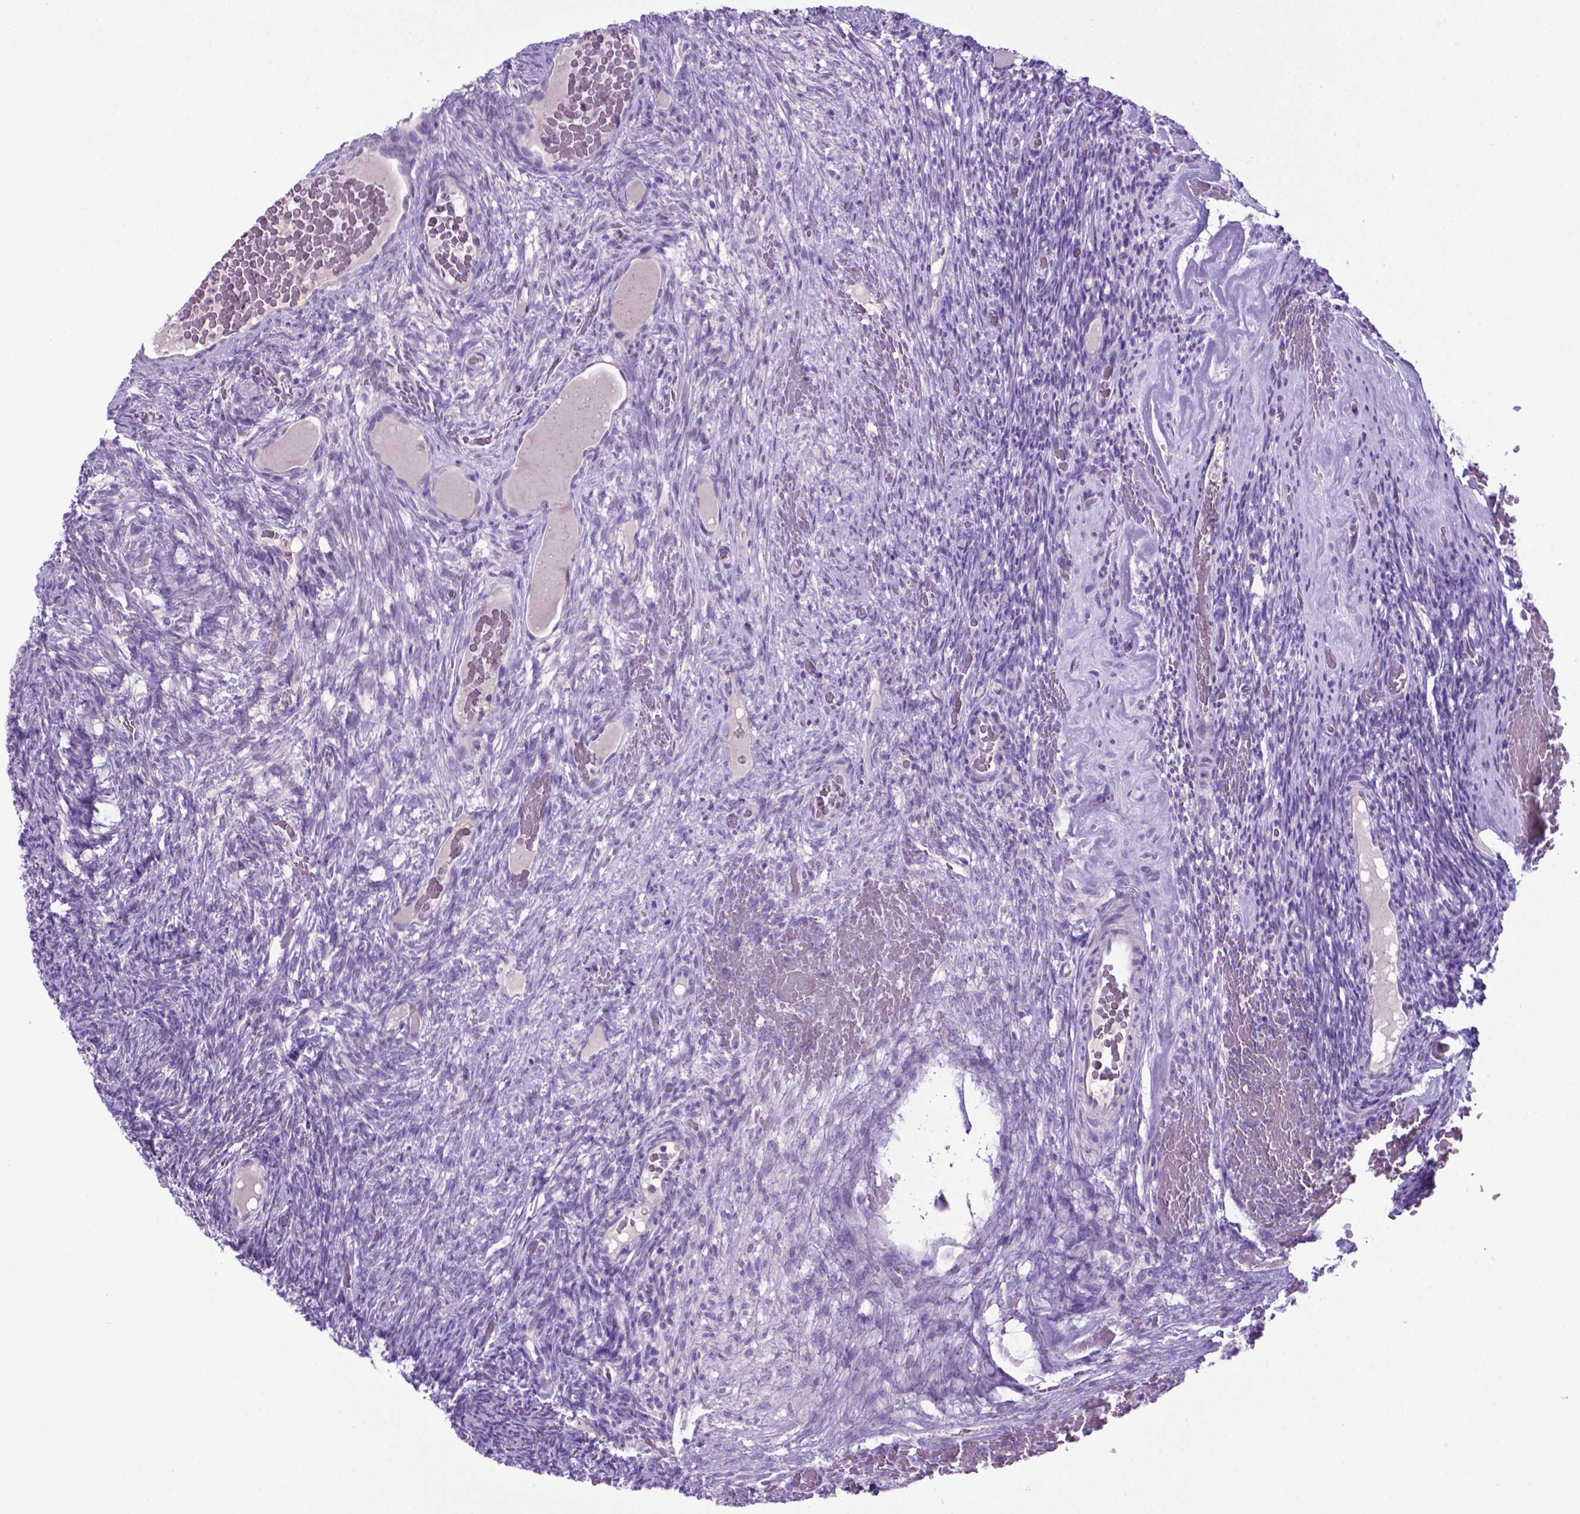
{"staining": {"intensity": "negative", "quantity": "none", "location": "none"}, "tissue": "ovary", "cell_type": "Follicle cells", "image_type": "normal", "snomed": [{"axis": "morphology", "description": "Normal tissue, NOS"}, {"axis": "topography", "description": "Ovary"}], "caption": "High power microscopy micrograph of an IHC histopathology image of unremarkable ovary, revealing no significant staining in follicle cells.", "gene": "ADRA2B", "patient": {"sex": "female", "age": 34}}